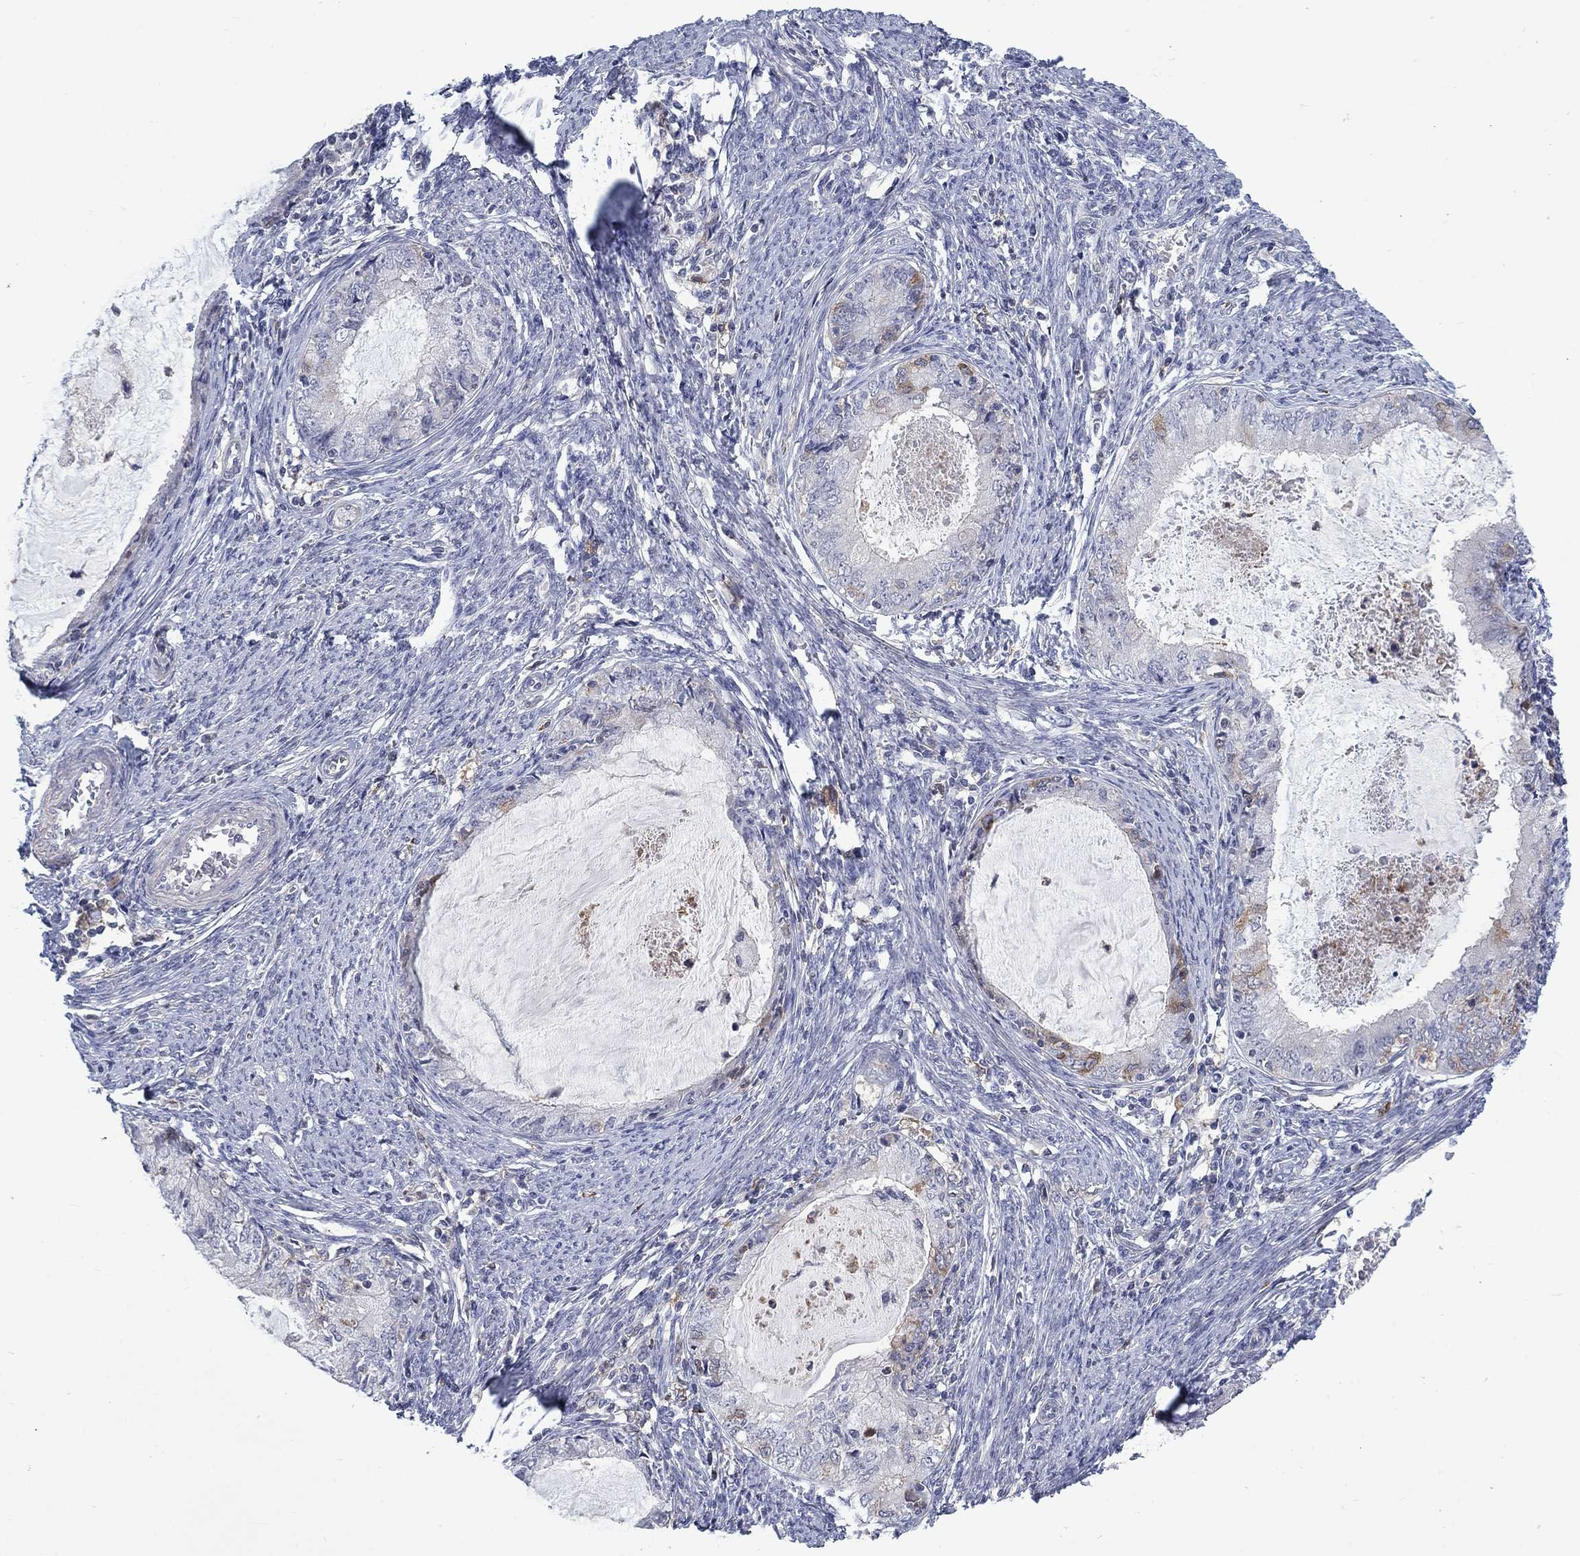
{"staining": {"intensity": "weak", "quantity": "<25%", "location": "cytoplasmic/membranous"}, "tissue": "endometrial cancer", "cell_type": "Tumor cells", "image_type": "cancer", "snomed": [{"axis": "morphology", "description": "Adenocarcinoma, NOS"}, {"axis": "topography", "description": "Endometrium"}], "caption": "The immunohistochemistry (IHC) micrograph has no significant positivity in tumor cells of adenocarcinoma (endometrial) tissue.", "gene": "KIF15", "patient": {"sex": "female", "age": 57}}